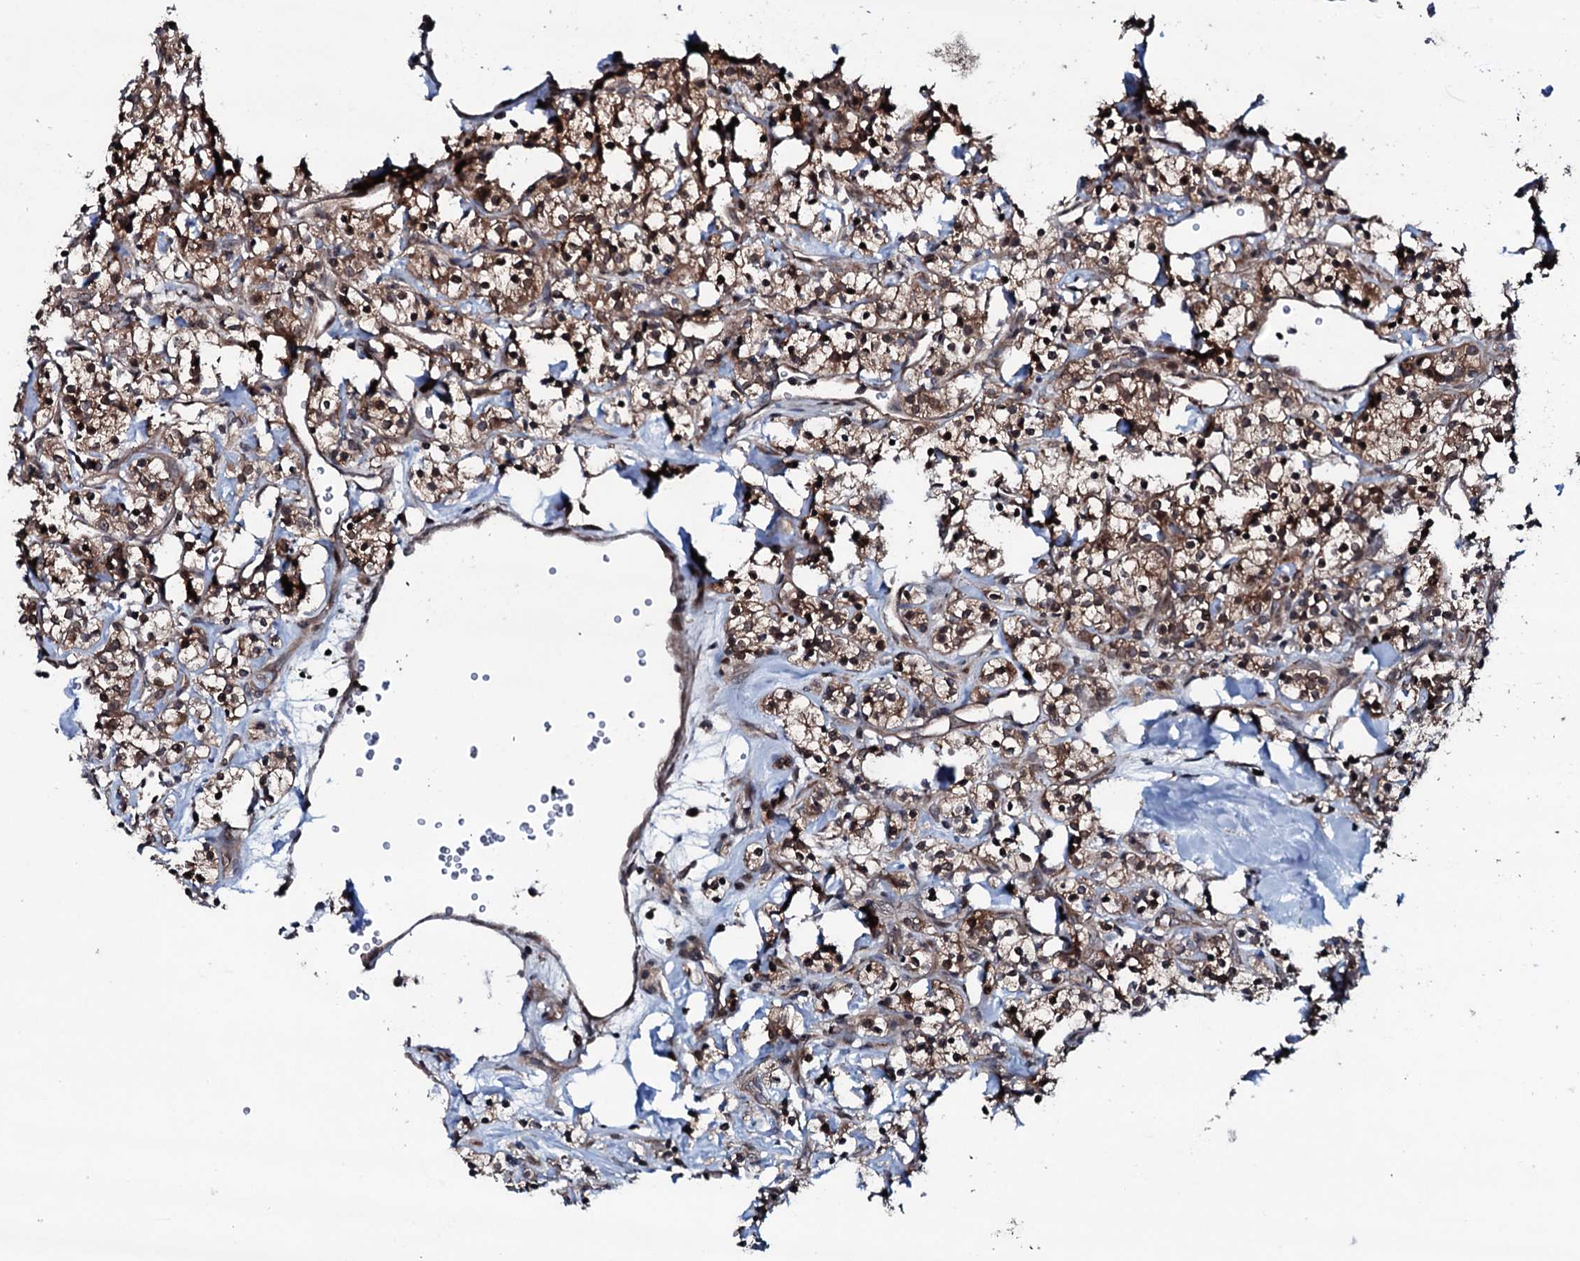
{"staining": {"intensity": "moderate", "quantity": ">75%", "location": "cytoplasmic/membranous,nuclear"}, "tissue": "renal cancer", "cell_type": "Tumor cells", "image_type": "cancer", "snomed": [{"axis": "morphology", "description": "Adenocarcinoma, NOS"}, {"axis": "topography", "description": "Kidney"}], "caption": "Human renal cancer (adenocarcinoma) stained with a protein marker exhibits moderate staining in tumor cells.", "gene": "OGFOD2", "patient": {"sex": "male", "age": 77}}